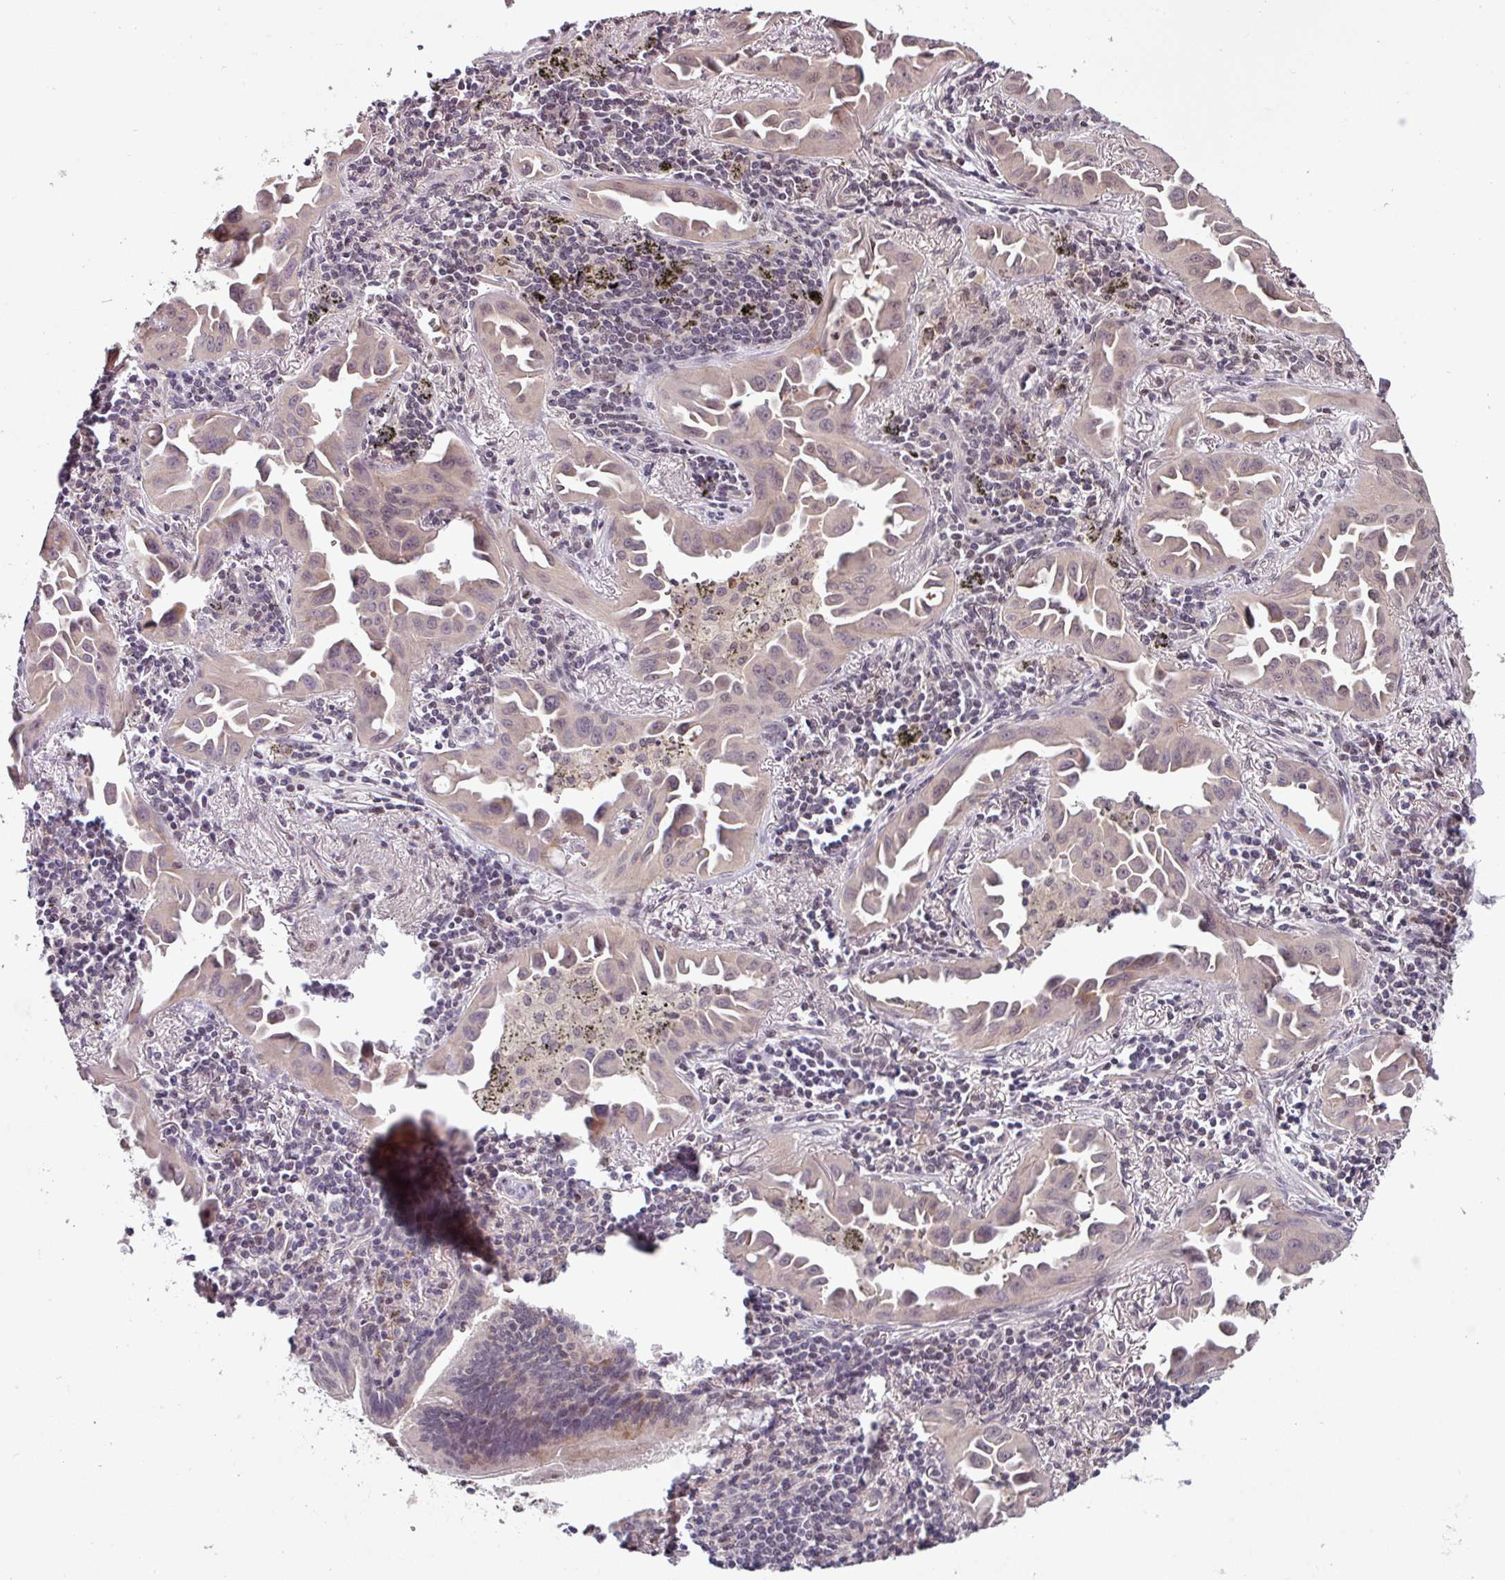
{"staining": {"intensity": "weak", "quantity": ">75%", "location": "cytoplasmic/membranous,nuclear"}, "tissue": "lung cancer", "cell_type": "Tumor cells", "image_type": "cancer", "snomed": [{"axis": "morphology", "description": "Adenocarcinoma, NOS"}, {"axis": "topography", "description": "Lung"}], "caption": "Lung adenocarcinoma tissue exhibits weak cytoplasmic/membranous and nuclear positivity in approximately >75% of tumor cells, visualized by immunohistochemistry. (IHC, brightfield microscopy, high magnification).", "gene": "SLC5A10", "patient": {"sex": "male", "age": 68}}